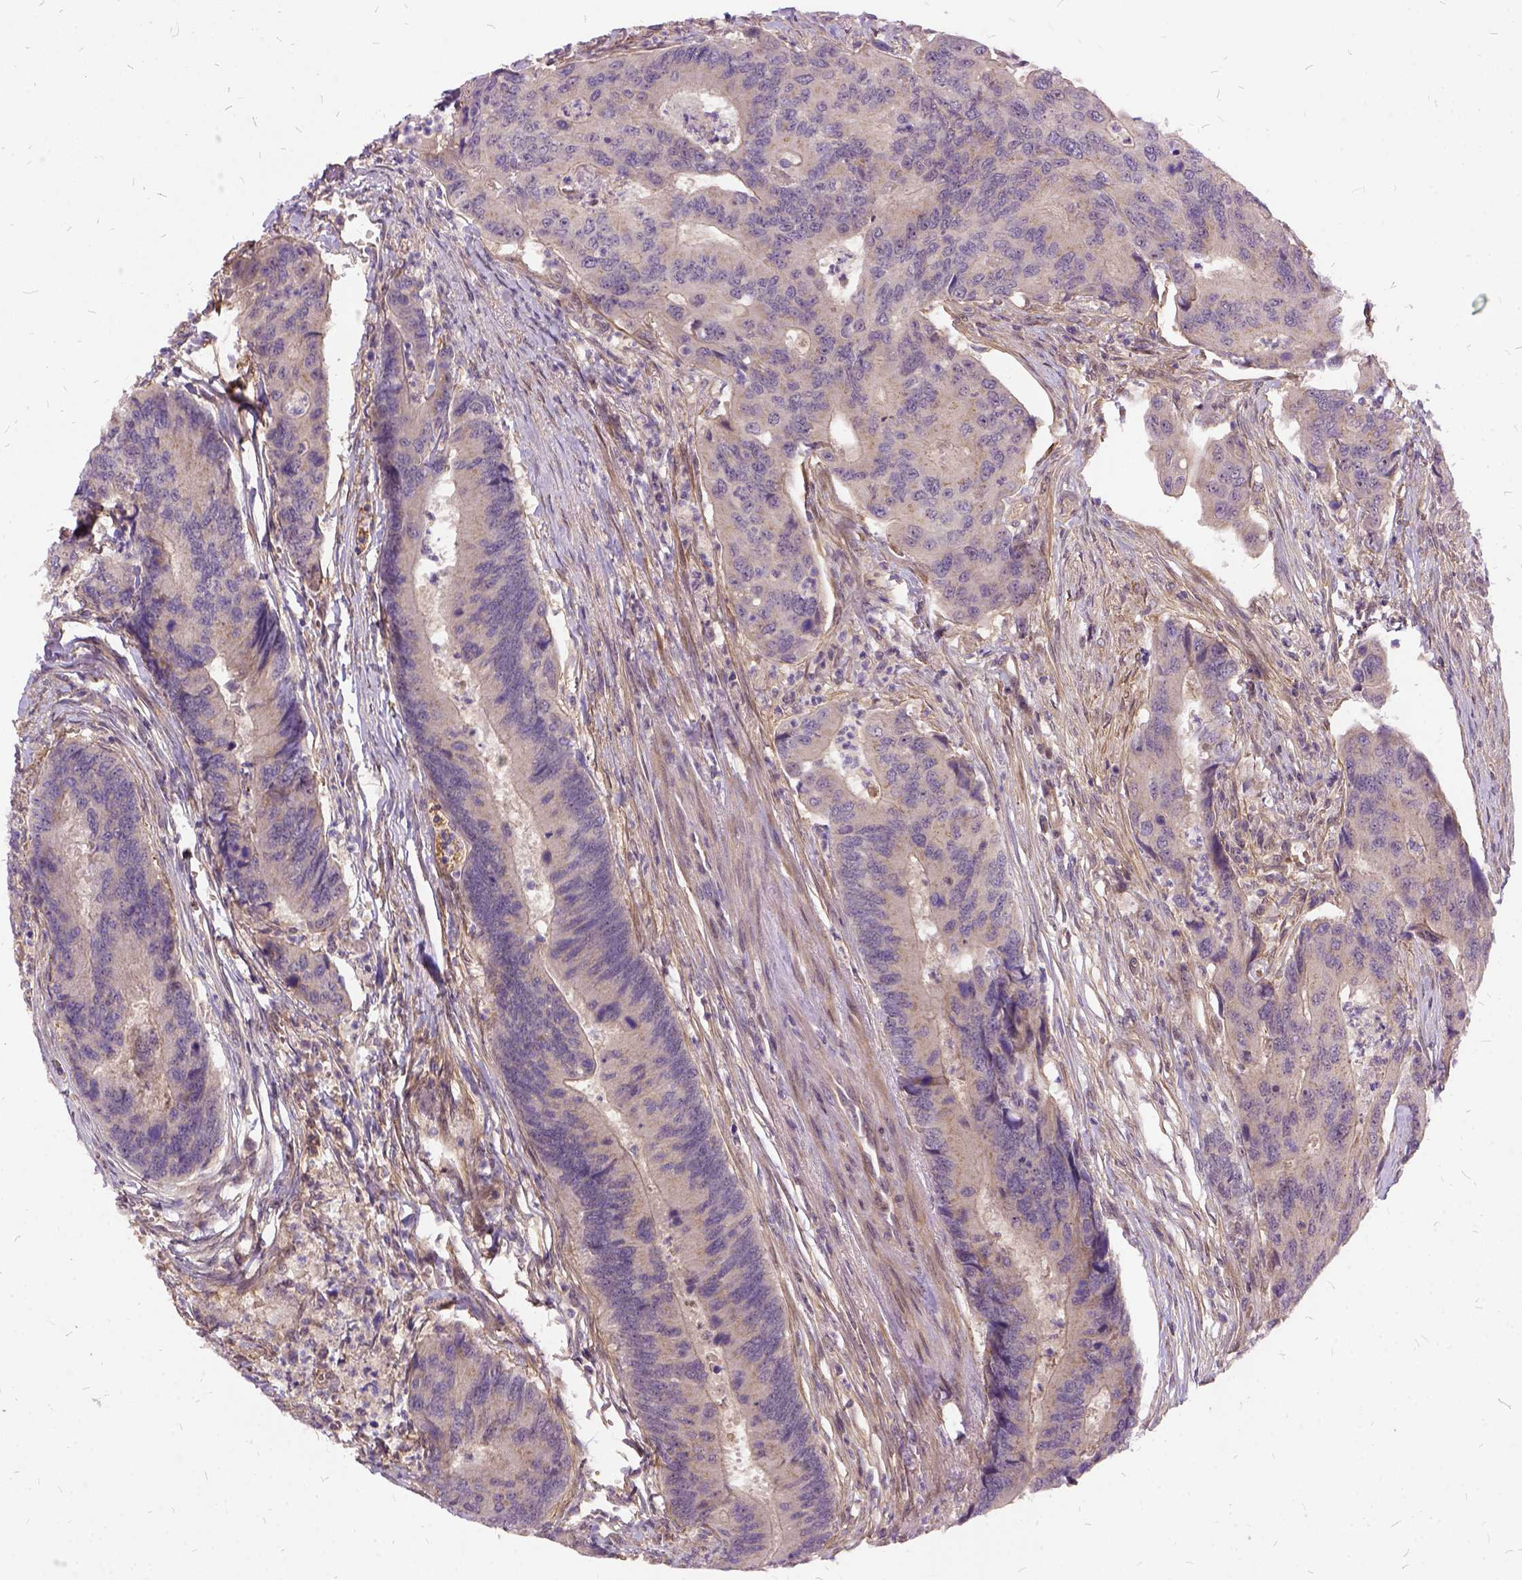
{"staining": {"intensity": "weak", "quantity": ">75%", "location": "cytoplasmic/membranous"}, "tissue": "colorectal cancer", "cell_type": "Tumor cells", "image_type": "cancer", "snomed": [{"axis": "morphology", "description": "Adenocarcinoma, NOS"}, {"axis": "topography", "description": "Colon"}], "caption": "A histopathology image showing weak cytoplasmic/membranous positivity in about >75% of tumor cells in colorectal cancer, as visualized by brown immunohistochemical staining.", "gene": "ILRUN", "patient": {"sex": "female", "age": 67}}